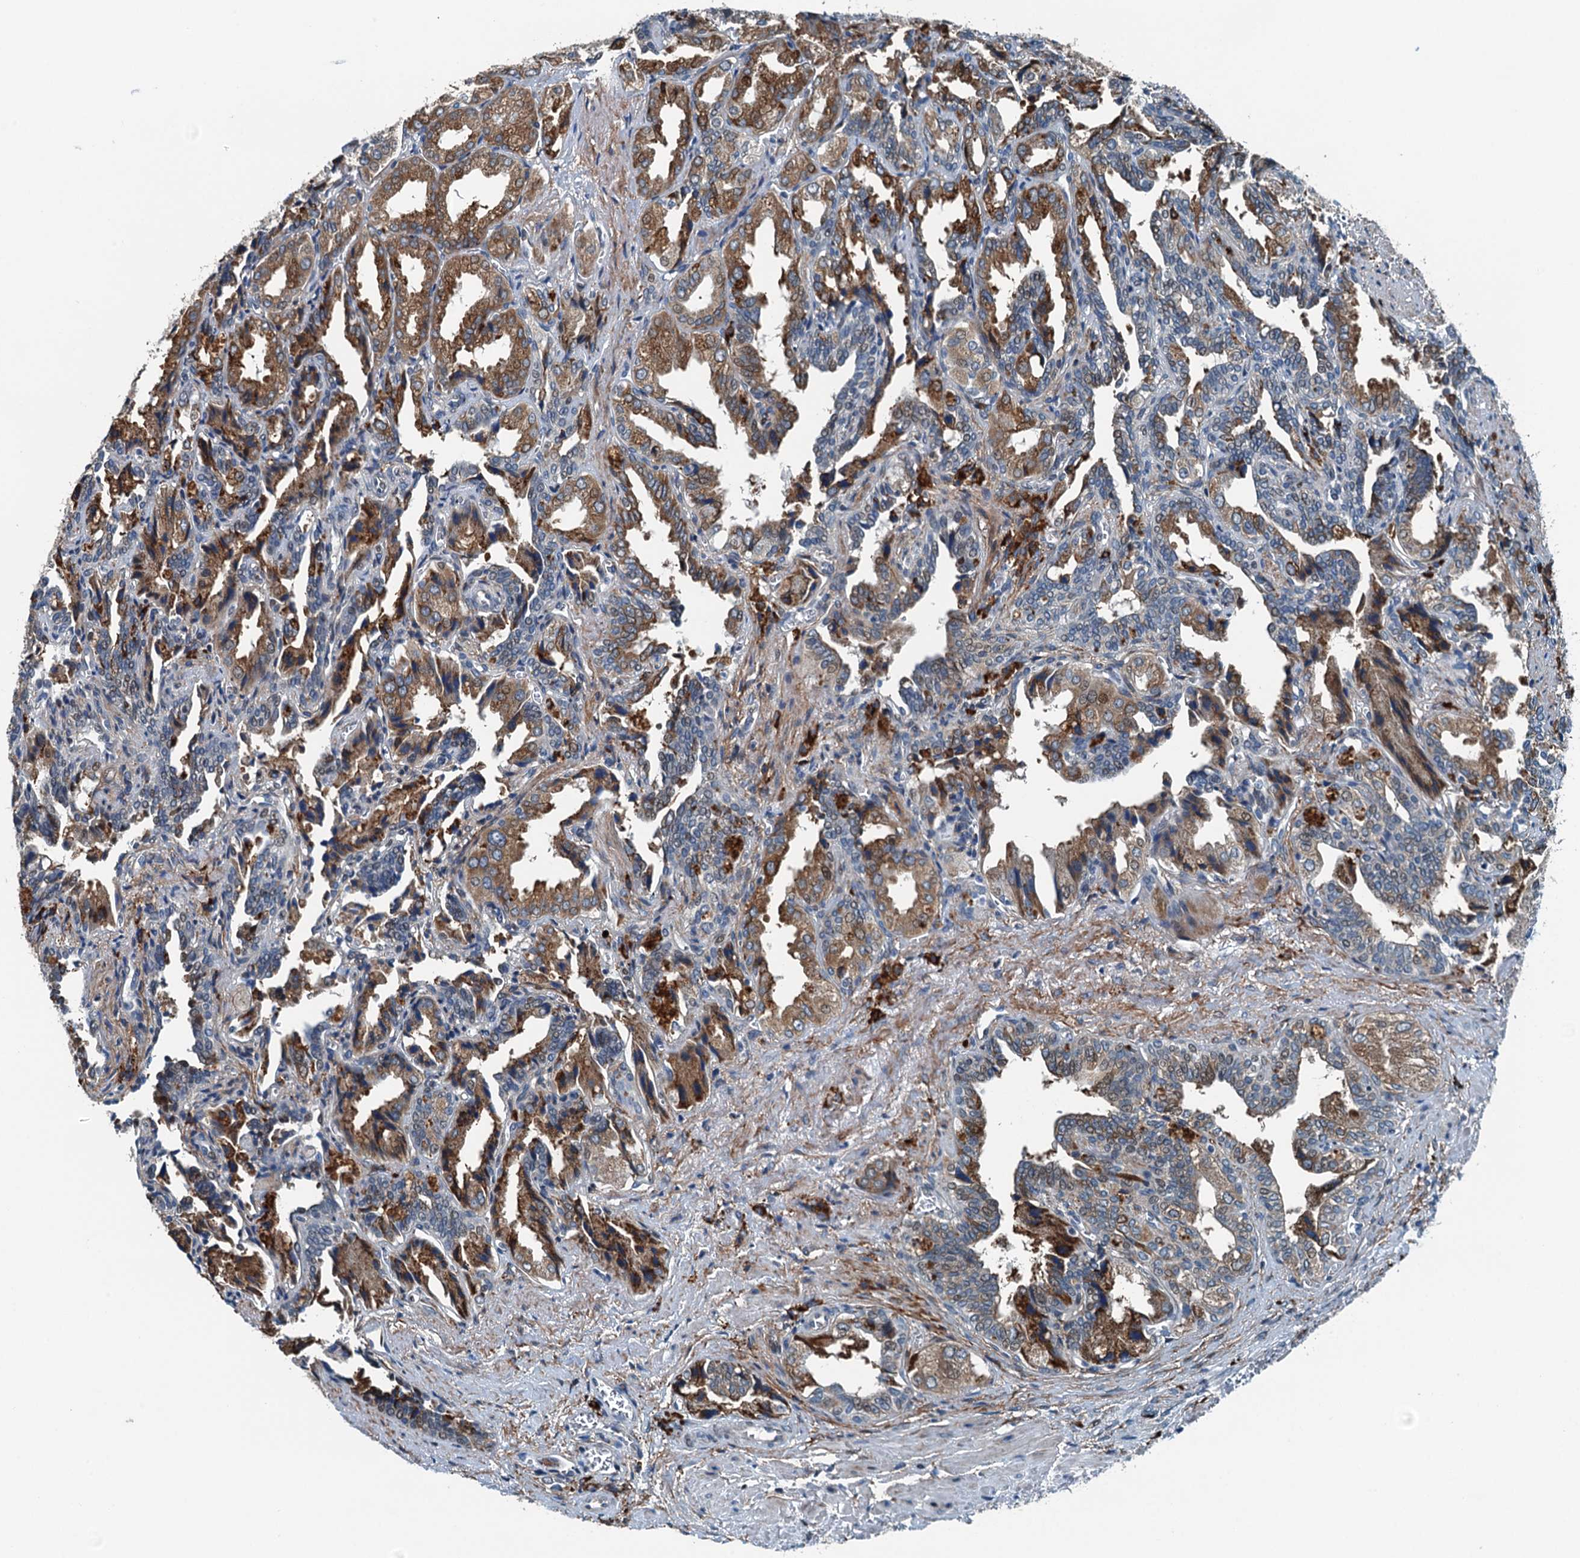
{"staining": {"intensity": "moderate", "quantity": ">75%", "location": "cytoplasmic/membranous"}, "tissue": "seminal vesicle", "cell_type": "Glandular cells", "image_type": "normal", "snomed": [{"axis": "morphology", "description": "Normal tissue, NOS"}, {"axis": "topography", "description": "Seminal veicle"}], "caption": "High-magnification brightfield microscopy of benign seminal vesicle stained with DAB (brown) and counterstained with hematoxylin (blue). glandular cells exhibit moderate cytoplasmic/membranous staining is appreciated in approximately>75% of cells. (DAB (3,3'-diaminobenzidine) = brown stain, brightfield microscopy at high magnification).", "gene": "TAMALIN", "patient": {"sex": "male", "age": 63}}